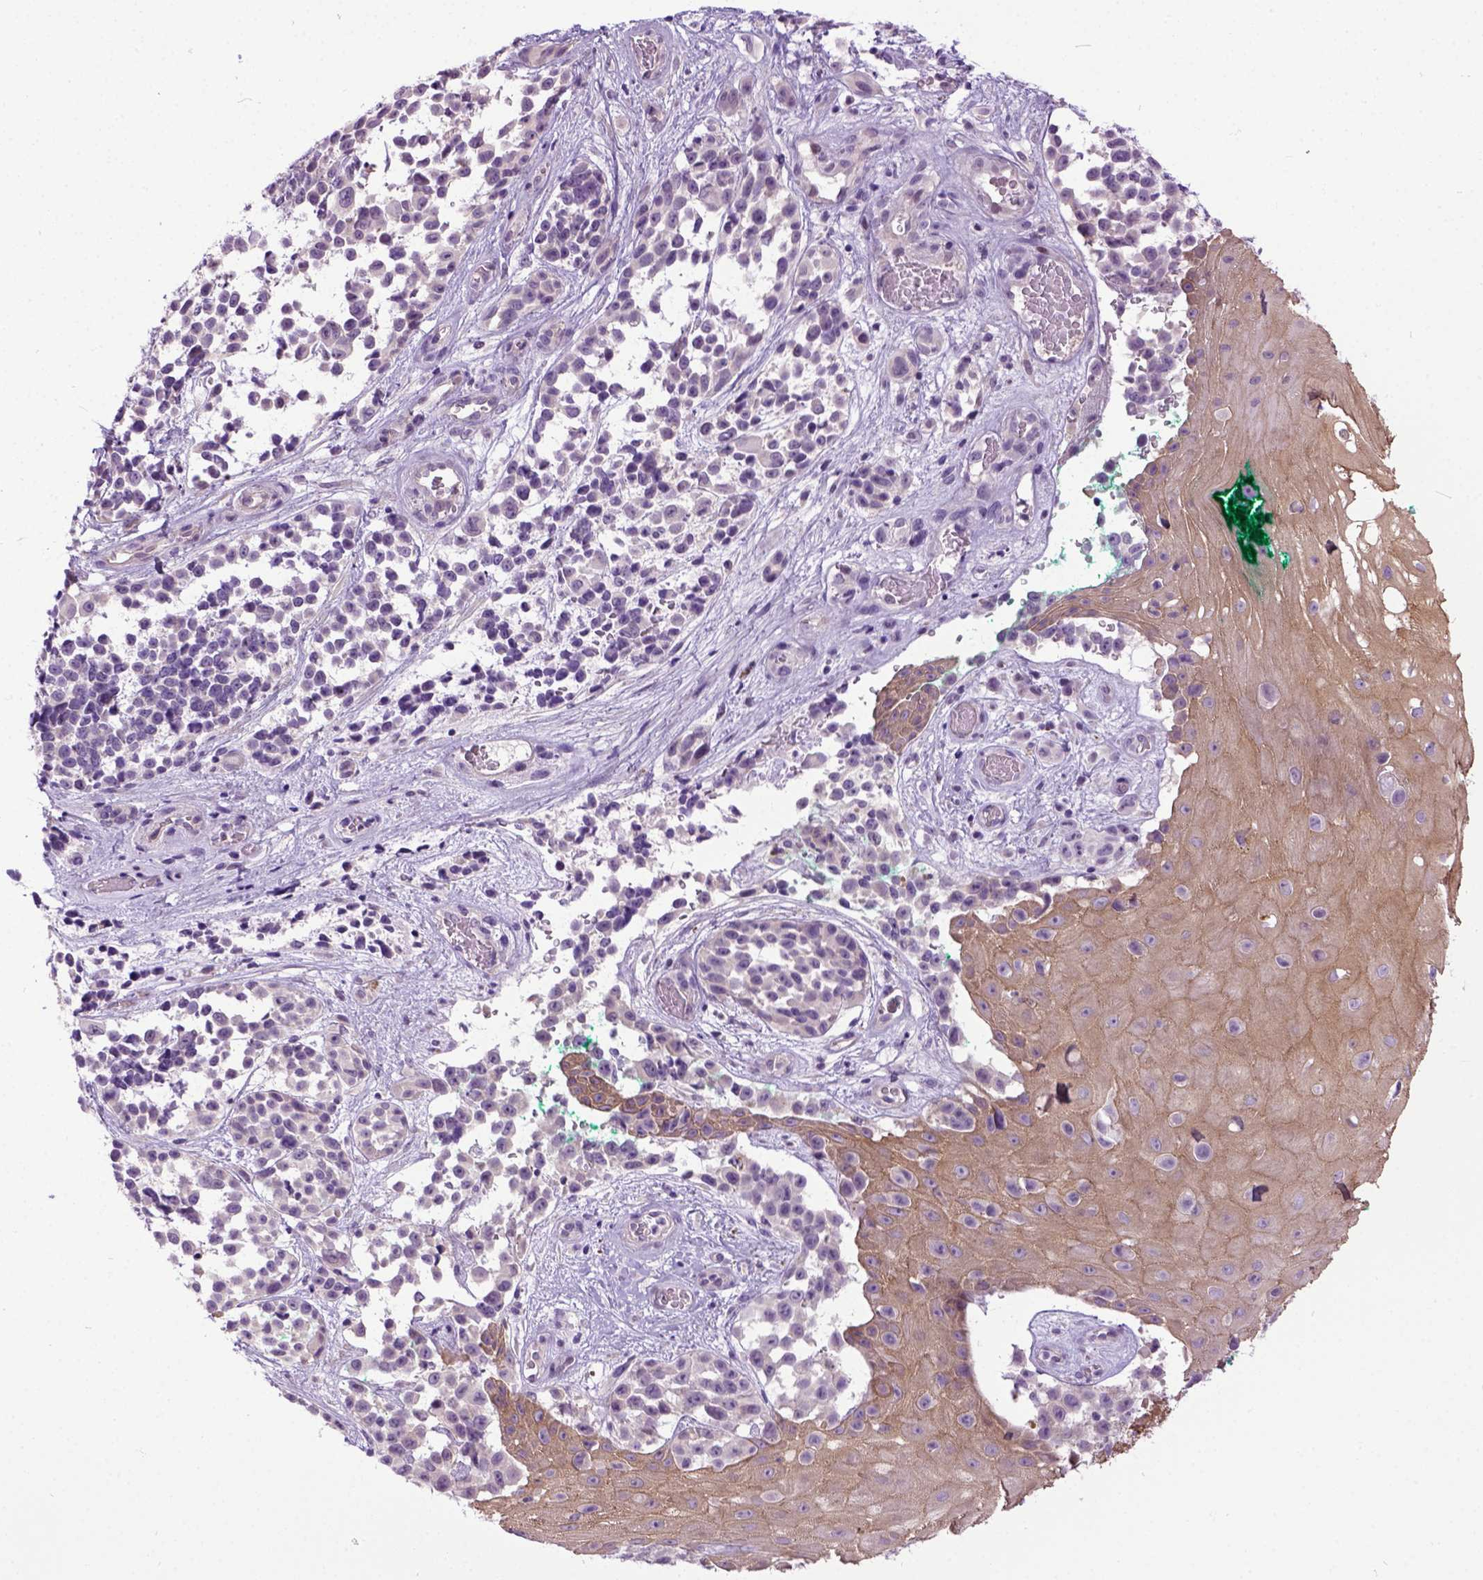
{"staining": {"intensity": "weak", "quantity": "<25%", "location": "cytoplasmic/membranous"}, "tissue": "melanoma", "cell_type": "Tumor cells", "image_type": "cancer", "snomed": [{"axis": "morphology", "description": "Malignant melanoma, NOS"}, {"axis": "topography", "description": "Skin"}], "caption": "Malignant melanoma was stained to show a protein in brown. There is no significant expression in tumor cells.", "gene": "NEK5", "patient": {"sex": "female", "age": 88}}